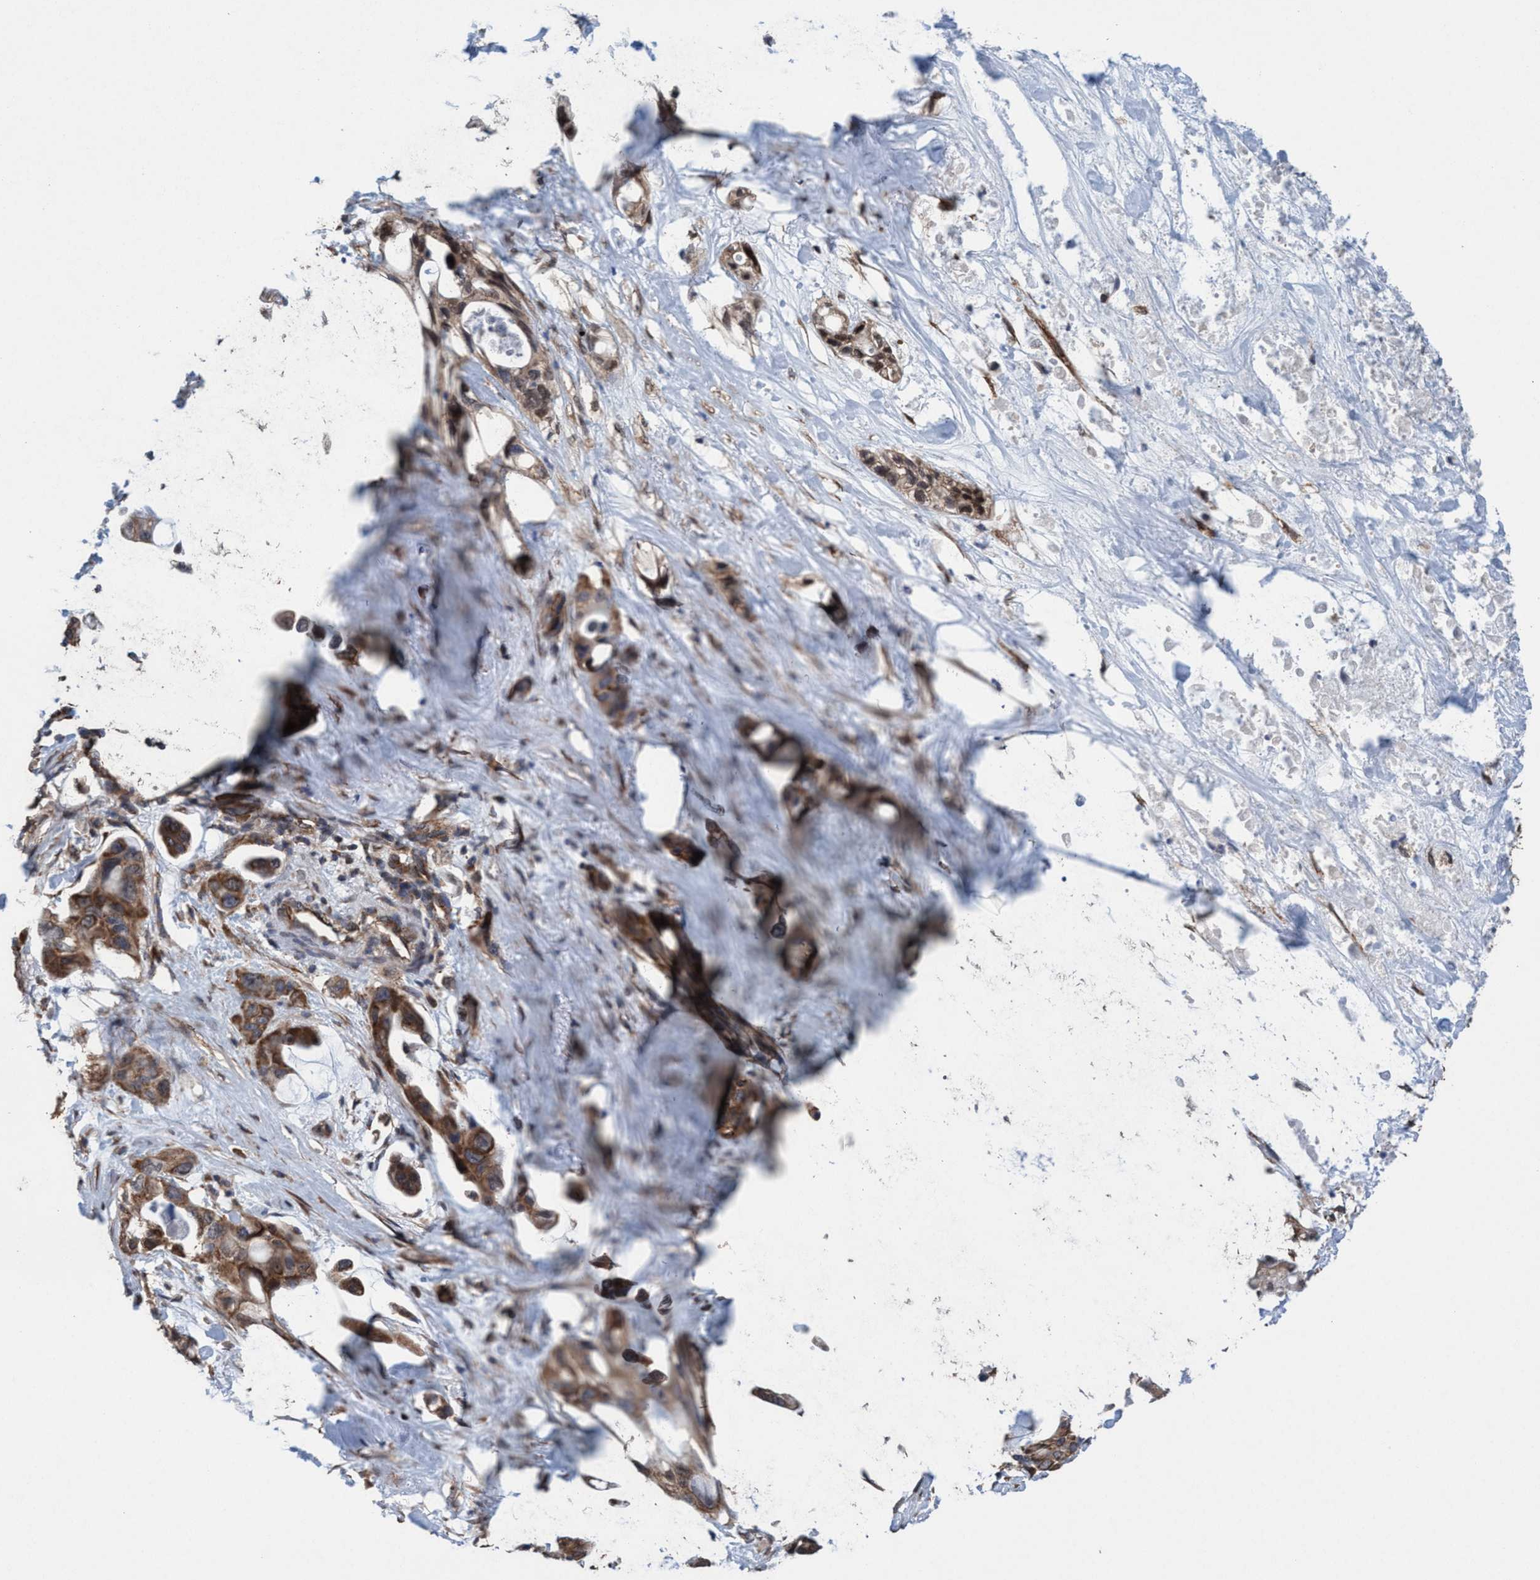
{"staining": {"intensity": "moderate", "quantity": ">75%", "location": "cytoplasmic/membranous"}, "tissue": "pancreatic cancer", "cell_type": "Tumor cells", "image_type": "cancer", "snomed": [{"axis": "morphology", "description": "Adenocarcinoma, NOS"}, {"axis": "topography", "description": "Pancreas"}], "caption": "Immunohistochemistry (IHC) staining of adenocarcinoma (pancreatic), which reveals medium levels of moderate cytoplasmic/membranous staining in about >75% of tumor cells indicating moderate cytoplasmic/membranous protein positivity. The staining was performed using DAB (3,3'-diaminobenzidine) (brown) for protein detection and nuclei were counterstained in hematoxylin (blue).", "gene": "METAP2", "patient": {"sex": "male", "age": 53}}